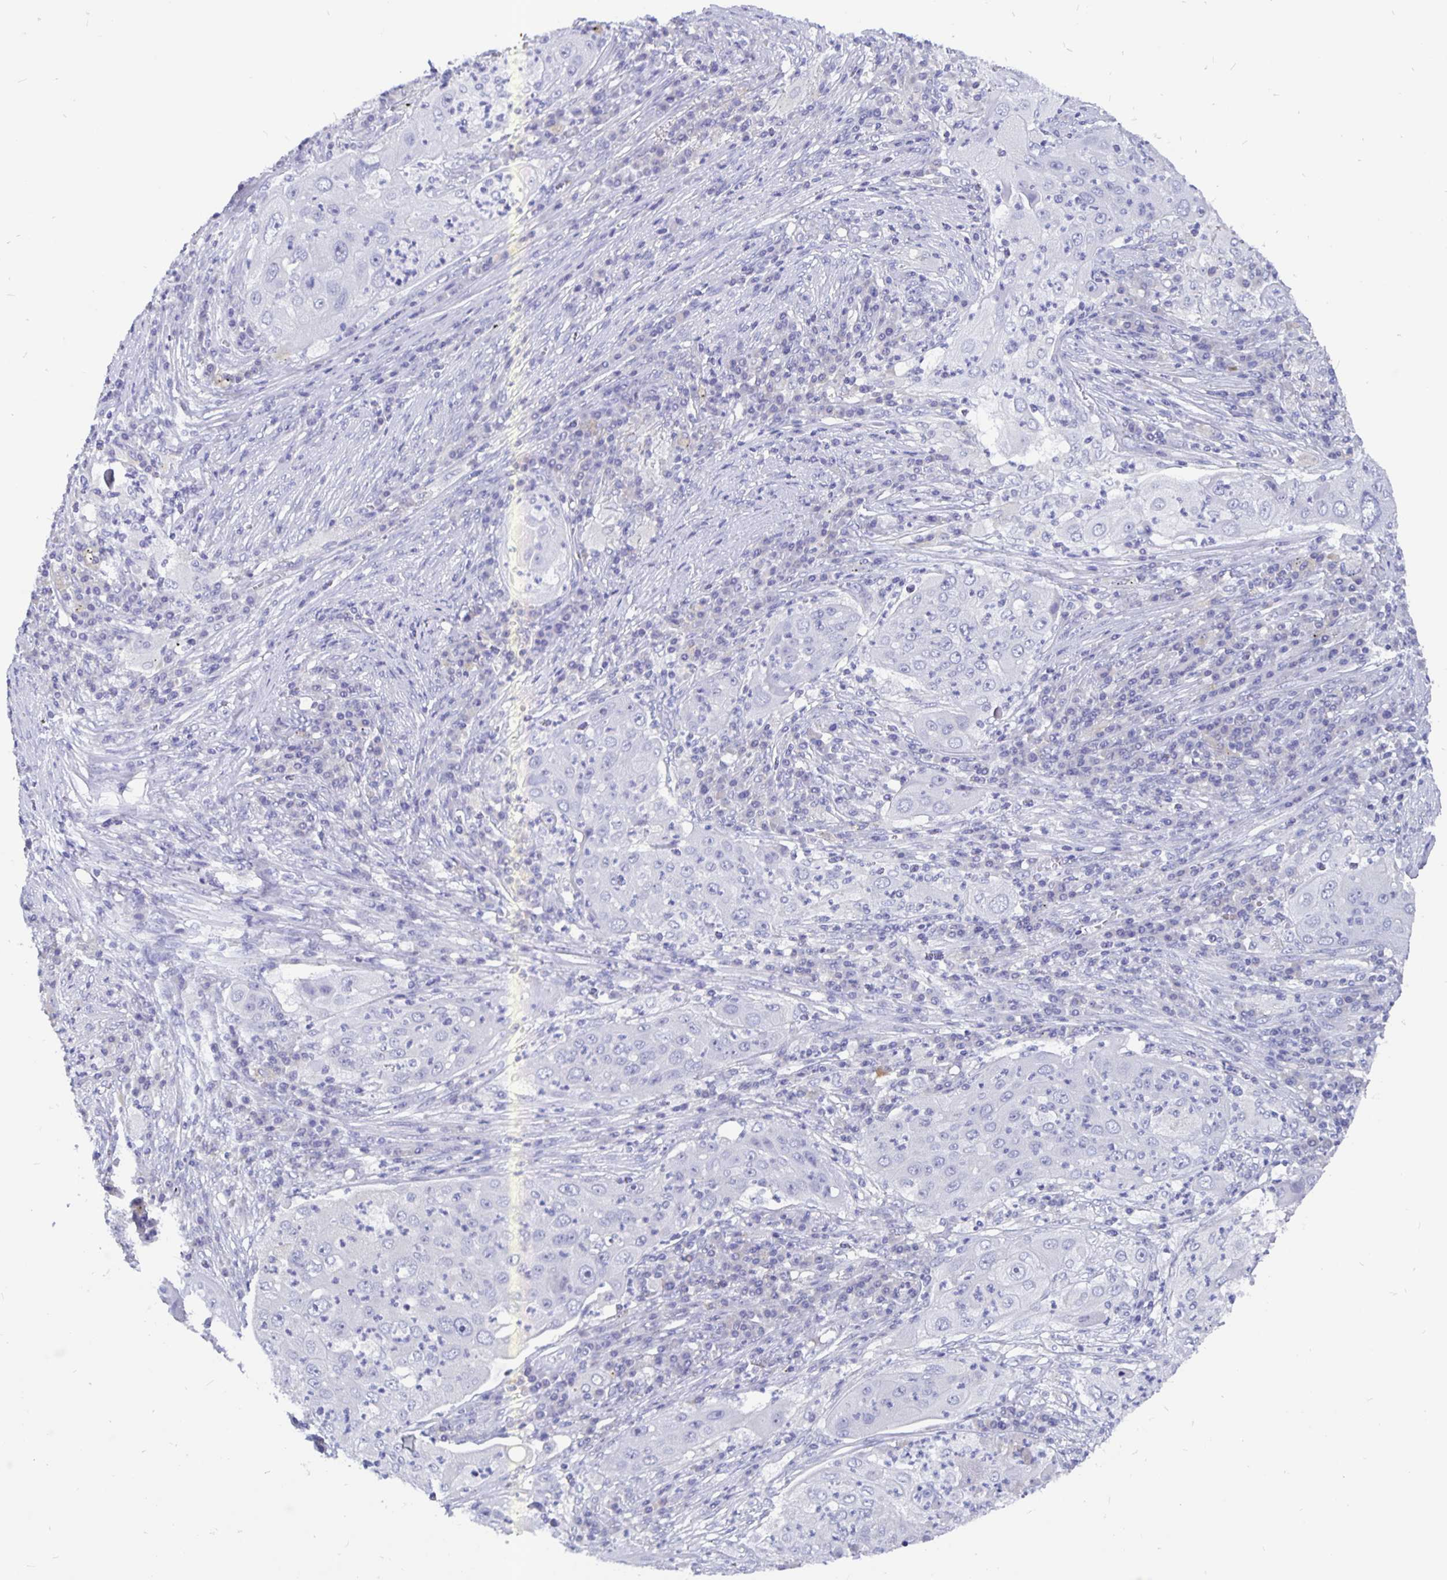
{"staining": {"intensity": "negative", "quantity": "none", "location": "none"}, "tissue": "lung cancer", "cell_type": "Tumor cells", "image_type": "cancer", "snomed": [{"axis": "morphology", "description": "Squamous cell carcinoma, NOS"}, {"axis": "topography", "description": "Lung"}], "caption": "An immunohistochemistry micrograph of lung squamous cell carcinoma is shown. There is no staining in tumor cells of lung squamous cell carcinoma.", "gene": "ODF3B", "patient": {"sex": "female", "age": 59}}